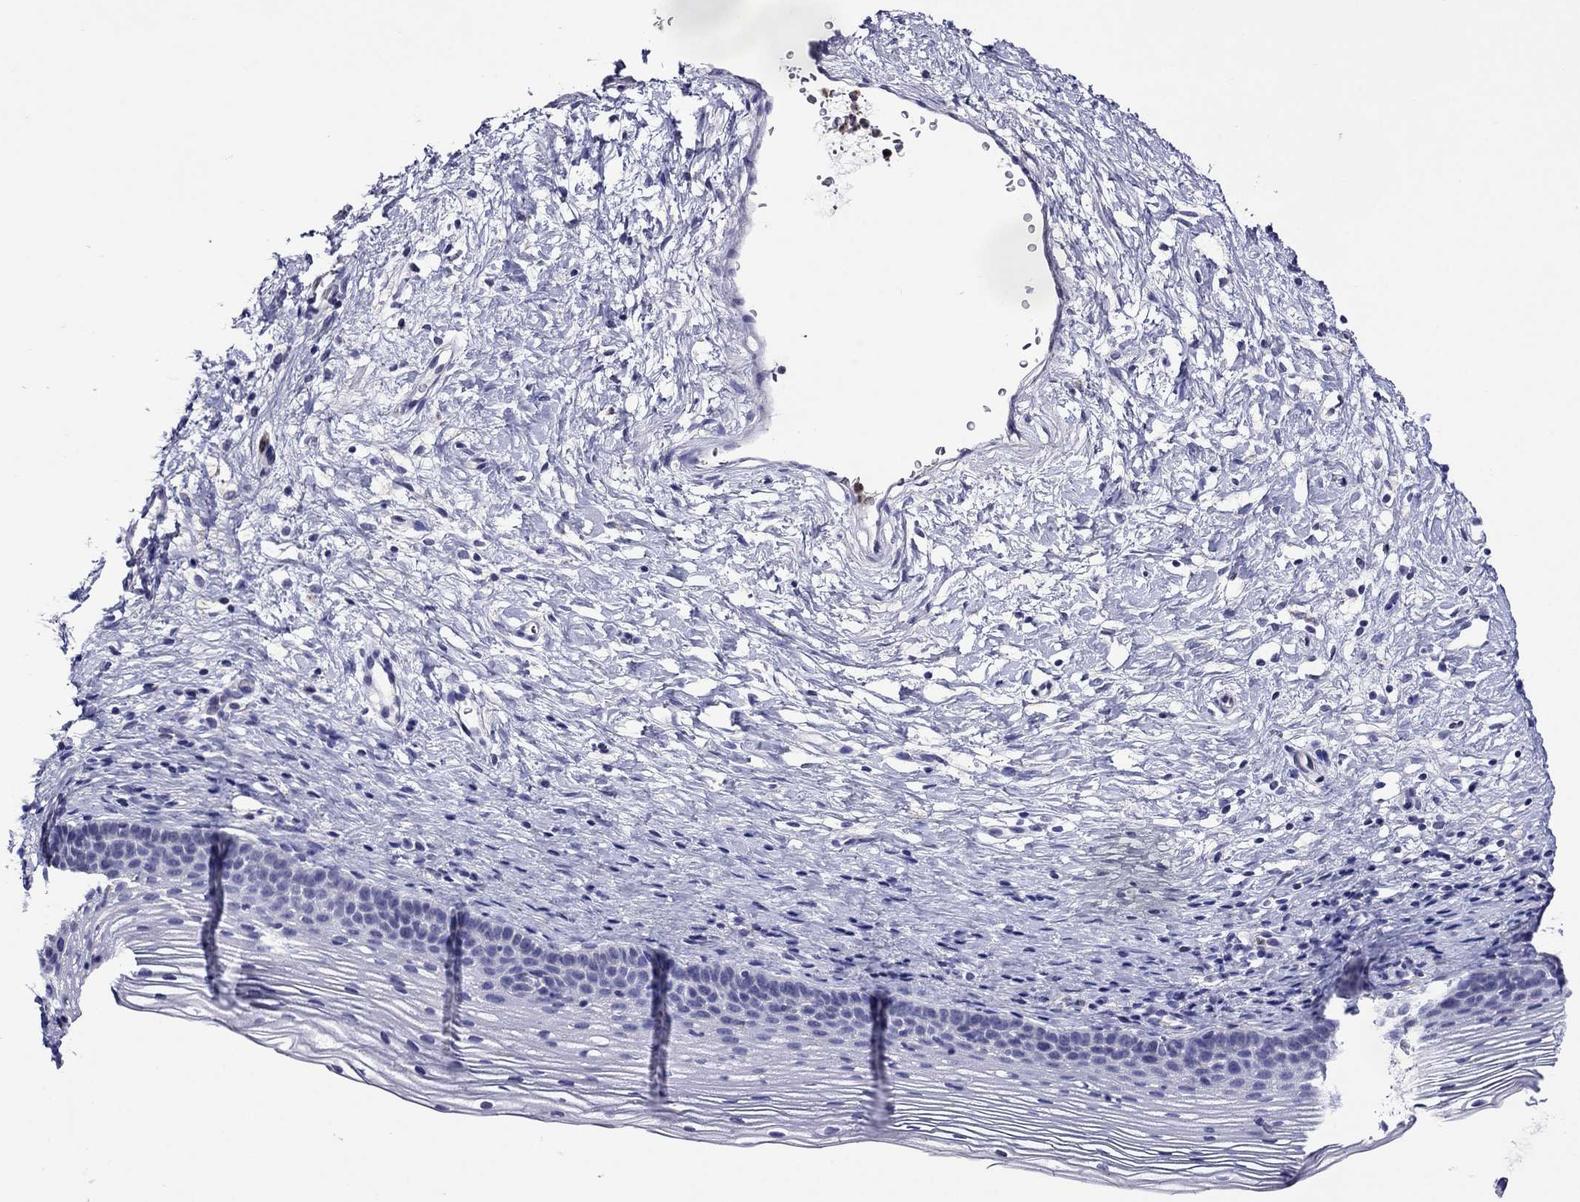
{"staining": {"intensity": "negative", "quantity": "none", "location": "none"}, "tissue": "cervix", "cell_type": "Squamous epithelial cells", "image_type": "normal", "snomed": [{"axis": "morphology", "description": "Normal tissue, NOS"}, {"axis": "topography", "description": "Cervix"}], "caption": "Immunohistochemical staining of unremarkable cervix displays no significant expression in squamous epithelial cells.", "gene": "SCG2", "patient": {"sex": "female", "age": 39}}